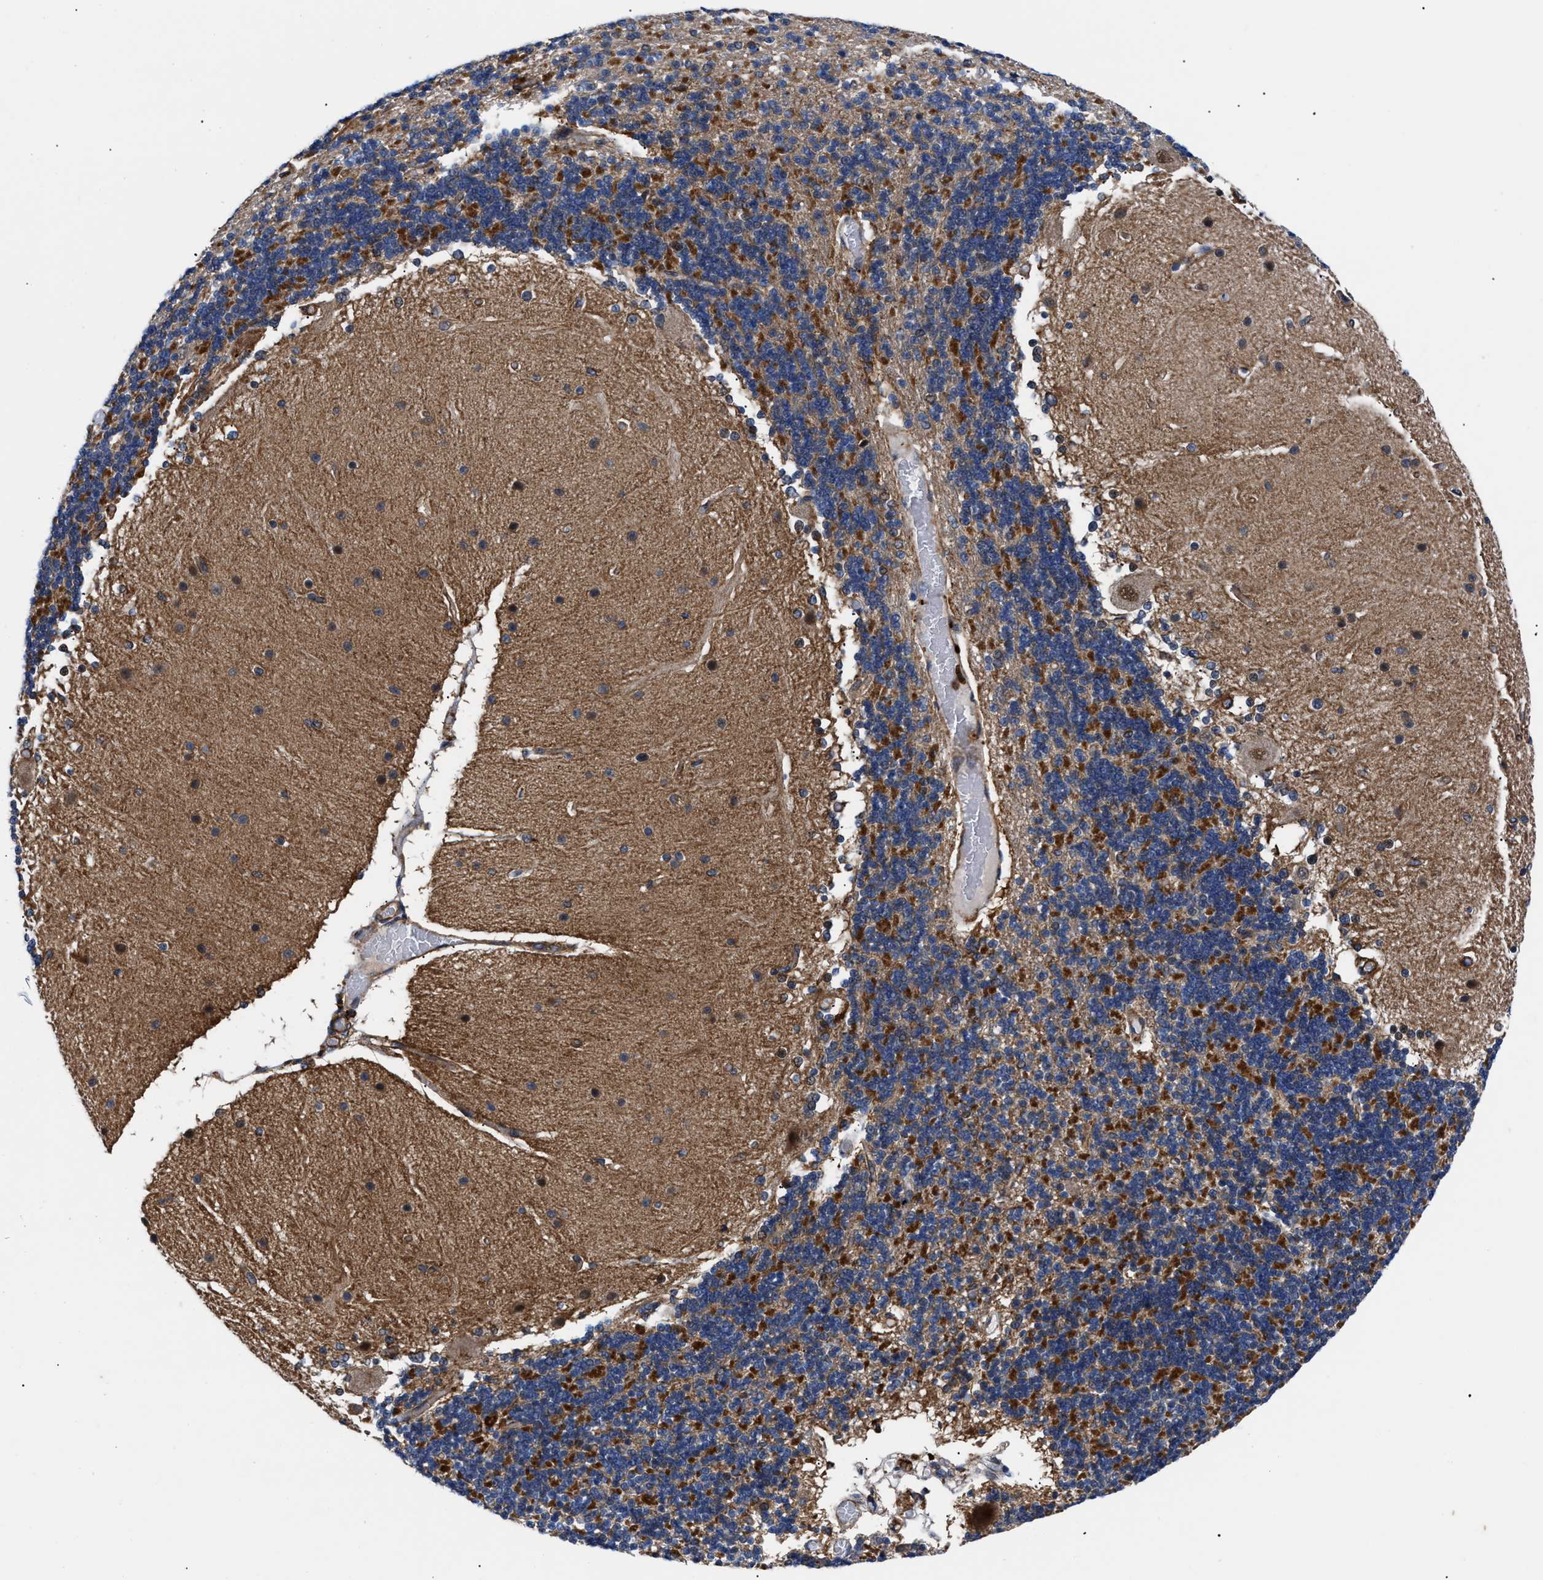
{"staining": {"intensity": "moderate", "quantity": "25%-75%", "location": "cytoplasmic/membranous"}, "tissue": "cerebellum", "cell_type": "Cells in granular layer", "image_type": "normal", "snomed": [{"axis": "morphology", "description": "Normal tissue, NOS"}, {"axis": "topography", "description": "Cerebellum"}], "caption": "This histopathology image reveals IHC staining of normal human cerebellum, with medium moderate cytoplasmic/membranous positivity in about 25%-75% of cells in granular layer.", "gene": "SPAST", "patient": {"sex": "female", "age": 54}}